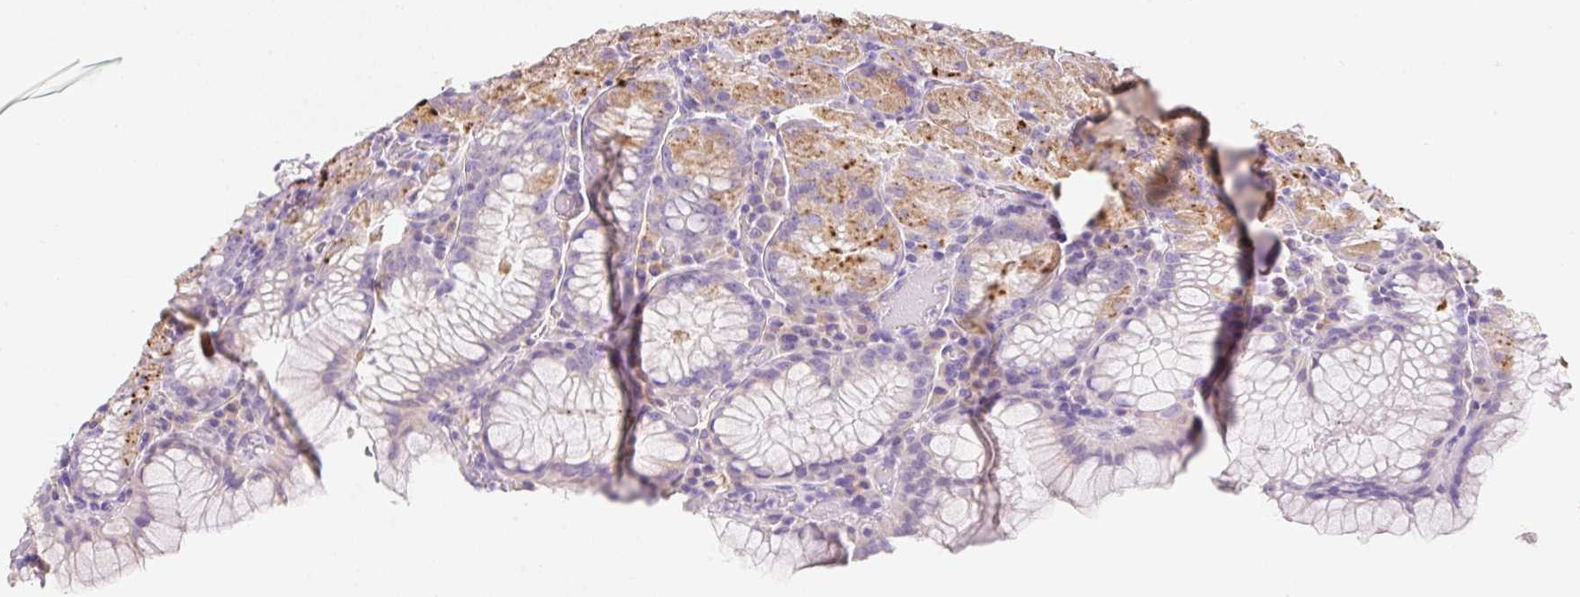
{"staining": {"intensity": "moderate", "quantity": "25%-75%", "location": "cytoplasmic/membranous"}, "tissue": "stomach", "cell_type": "Glandular cells", "image_type": "normal", "snomed": [{"axis": "morphology", "description": "Normal tissue, NOS"}, {"axis": "topography", "description": "Stomach, upper"}, {"axis": "topography", "description": "Stomach, lower"}], "caption": "Immunohistochemical staining of normal human stomach displays 25%-75% levels of moderate cytoplasmic/membranous protein expression in approximately 25%-75% of glandular cells.", "gene": "CLEC3A", "patient": {"sex": "male", "age": 80}}